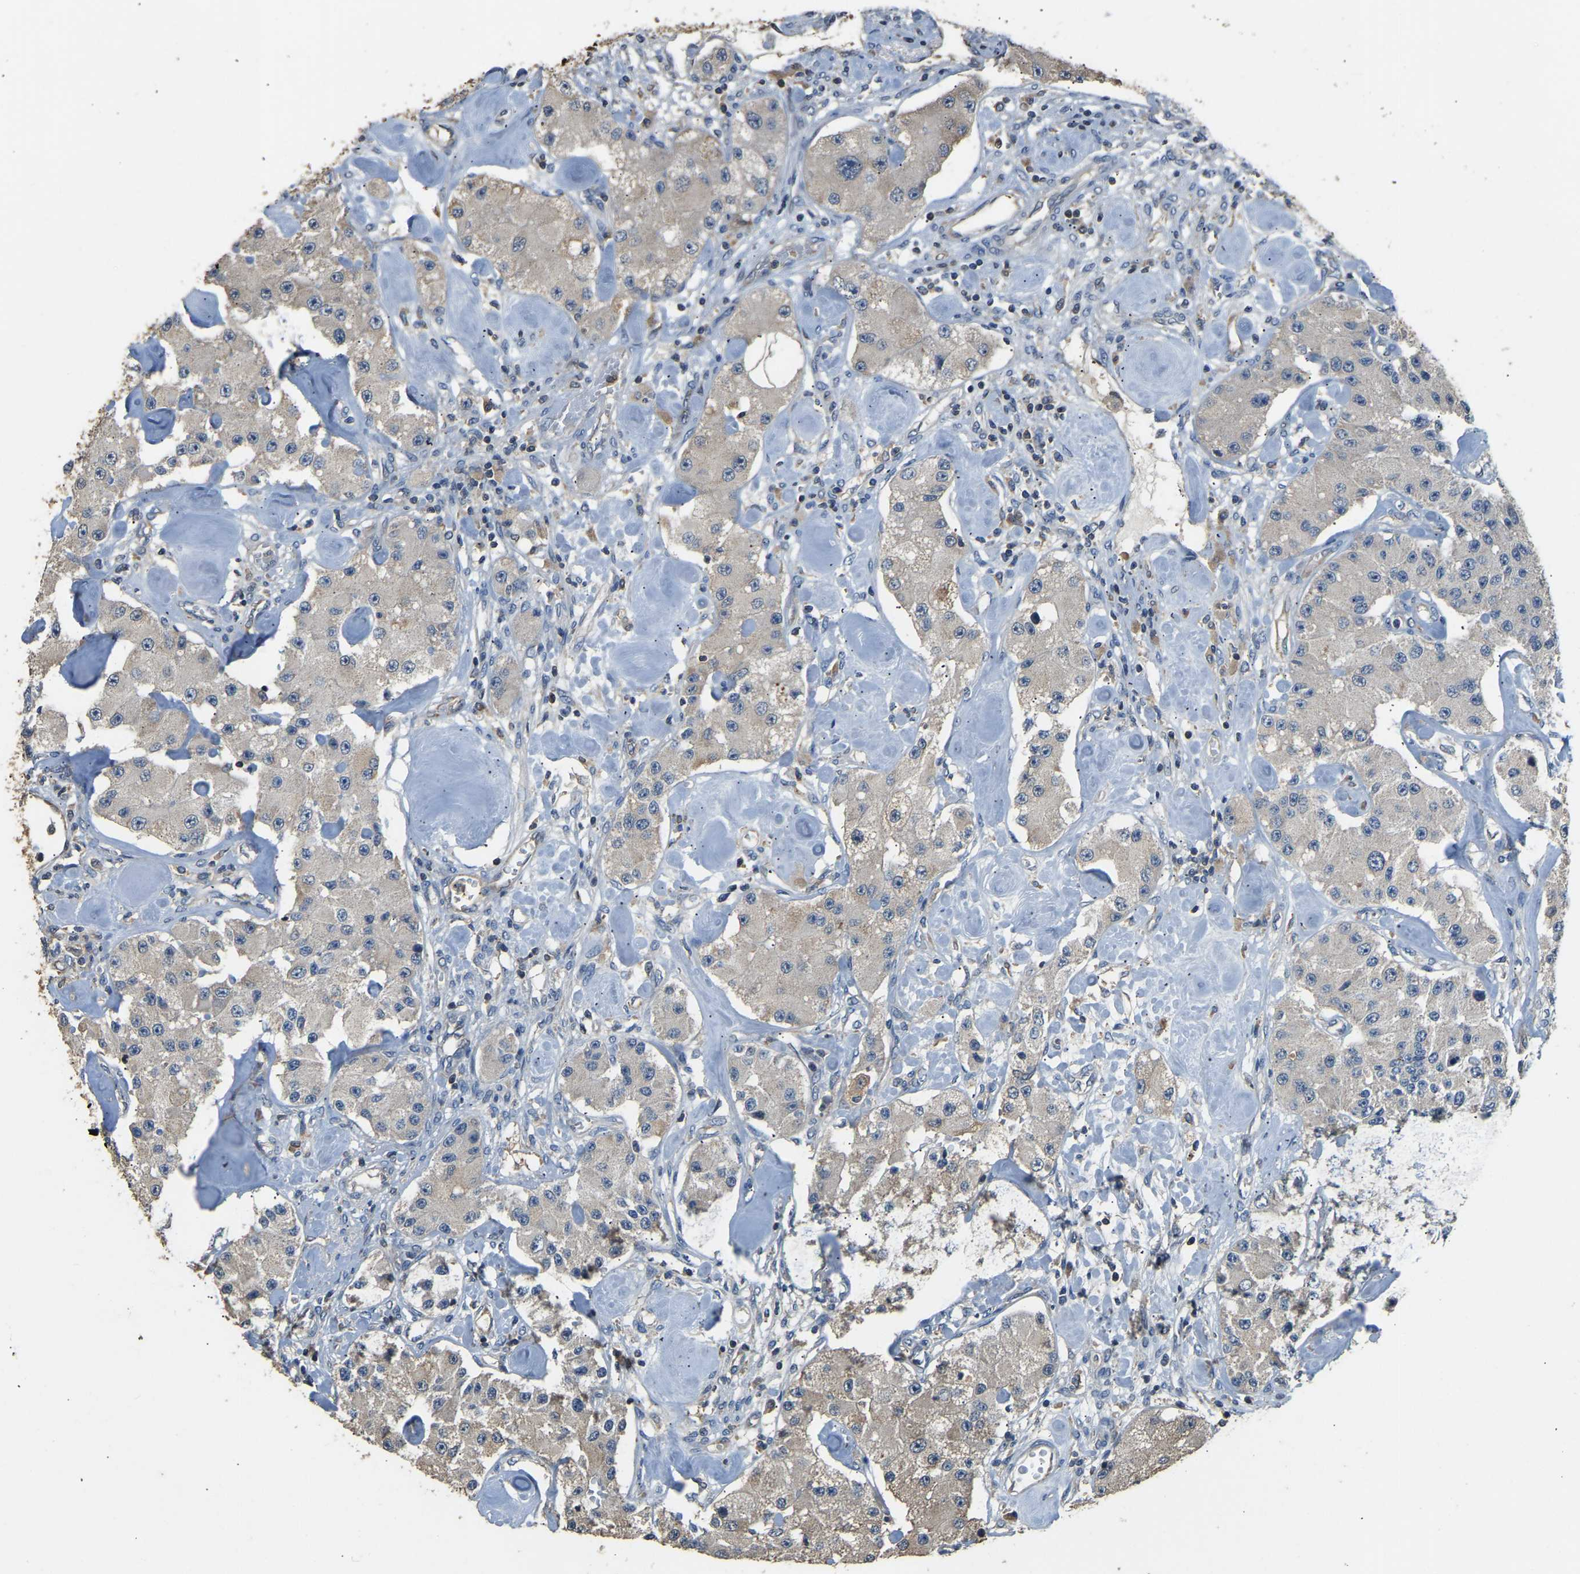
{"staining": {"intensity": "weak", "quantity": "<25%", "location": "cytoplasmic/membranous"}, "tissue": "carcinoid", "cell_type": "Tumor cells", "image_type": "cancer", "snomed": [{"axis": "morphology", "description": "Carcinoid, malignant, NOS"}, {"axis": "topography", "description": "Pancreas"}], "caption": "Tumor cells are negative for protein expression in human carcinoid.", "gene": "TUFM", "patient": {"sex": "male", "age": 41}}